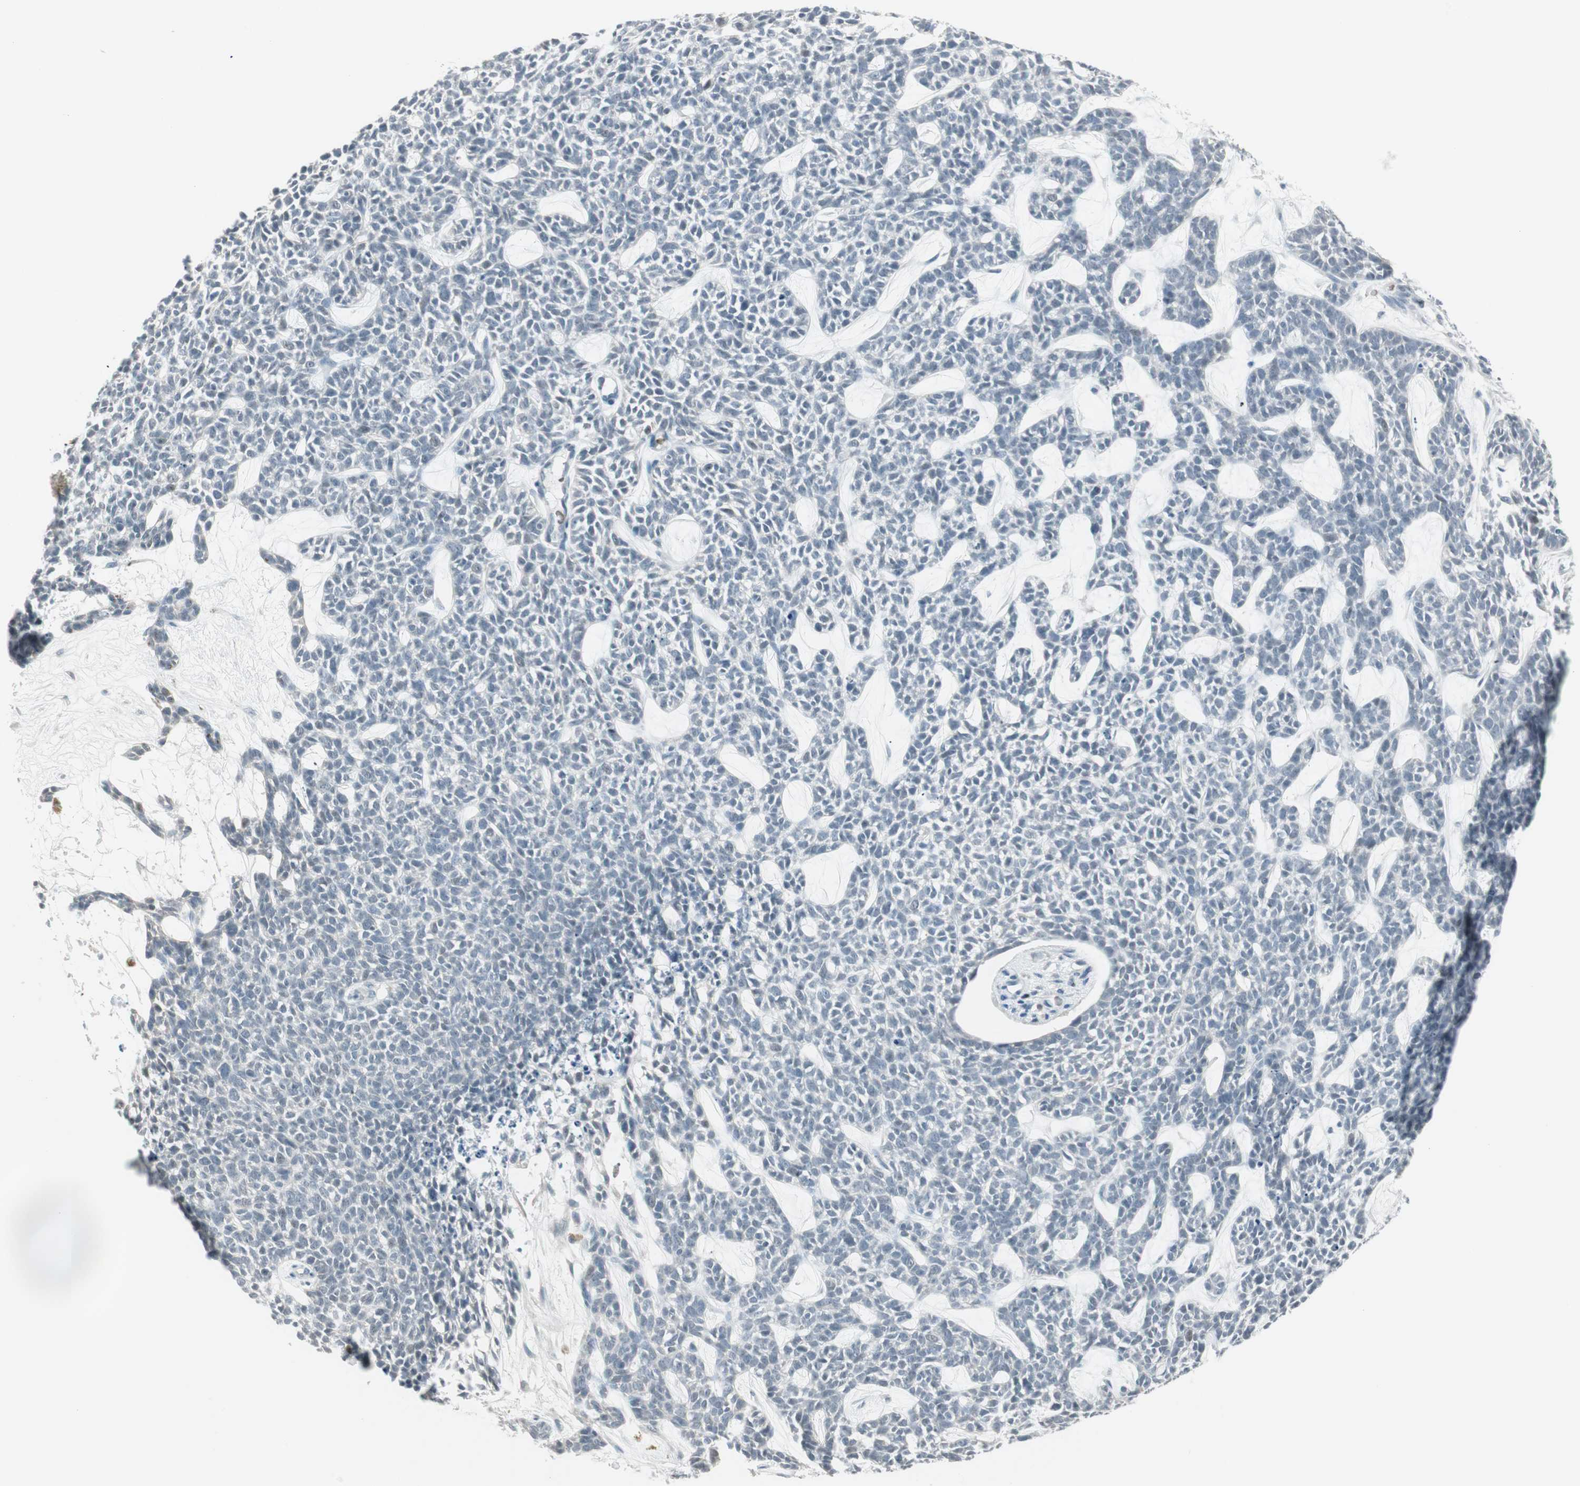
{"staining": {"intensity": "negative", "quantity": "none", "location": "none"}, "tissue": "skin cancer", "cell_type": "Tumor cells", "image_type": "cancer", "snomed": [{"axis": "morphology", "description": "Basal cell carcinoma"}, {"axis": "topography", "description": "Skin"}], "caption": "The immunohistochemistry (IHC) histopathology image has no significant expression in tumor cells of skin cancer tissue.", "gene": "MAP4K1", "patient": {"sex": "female", "age": 84}}